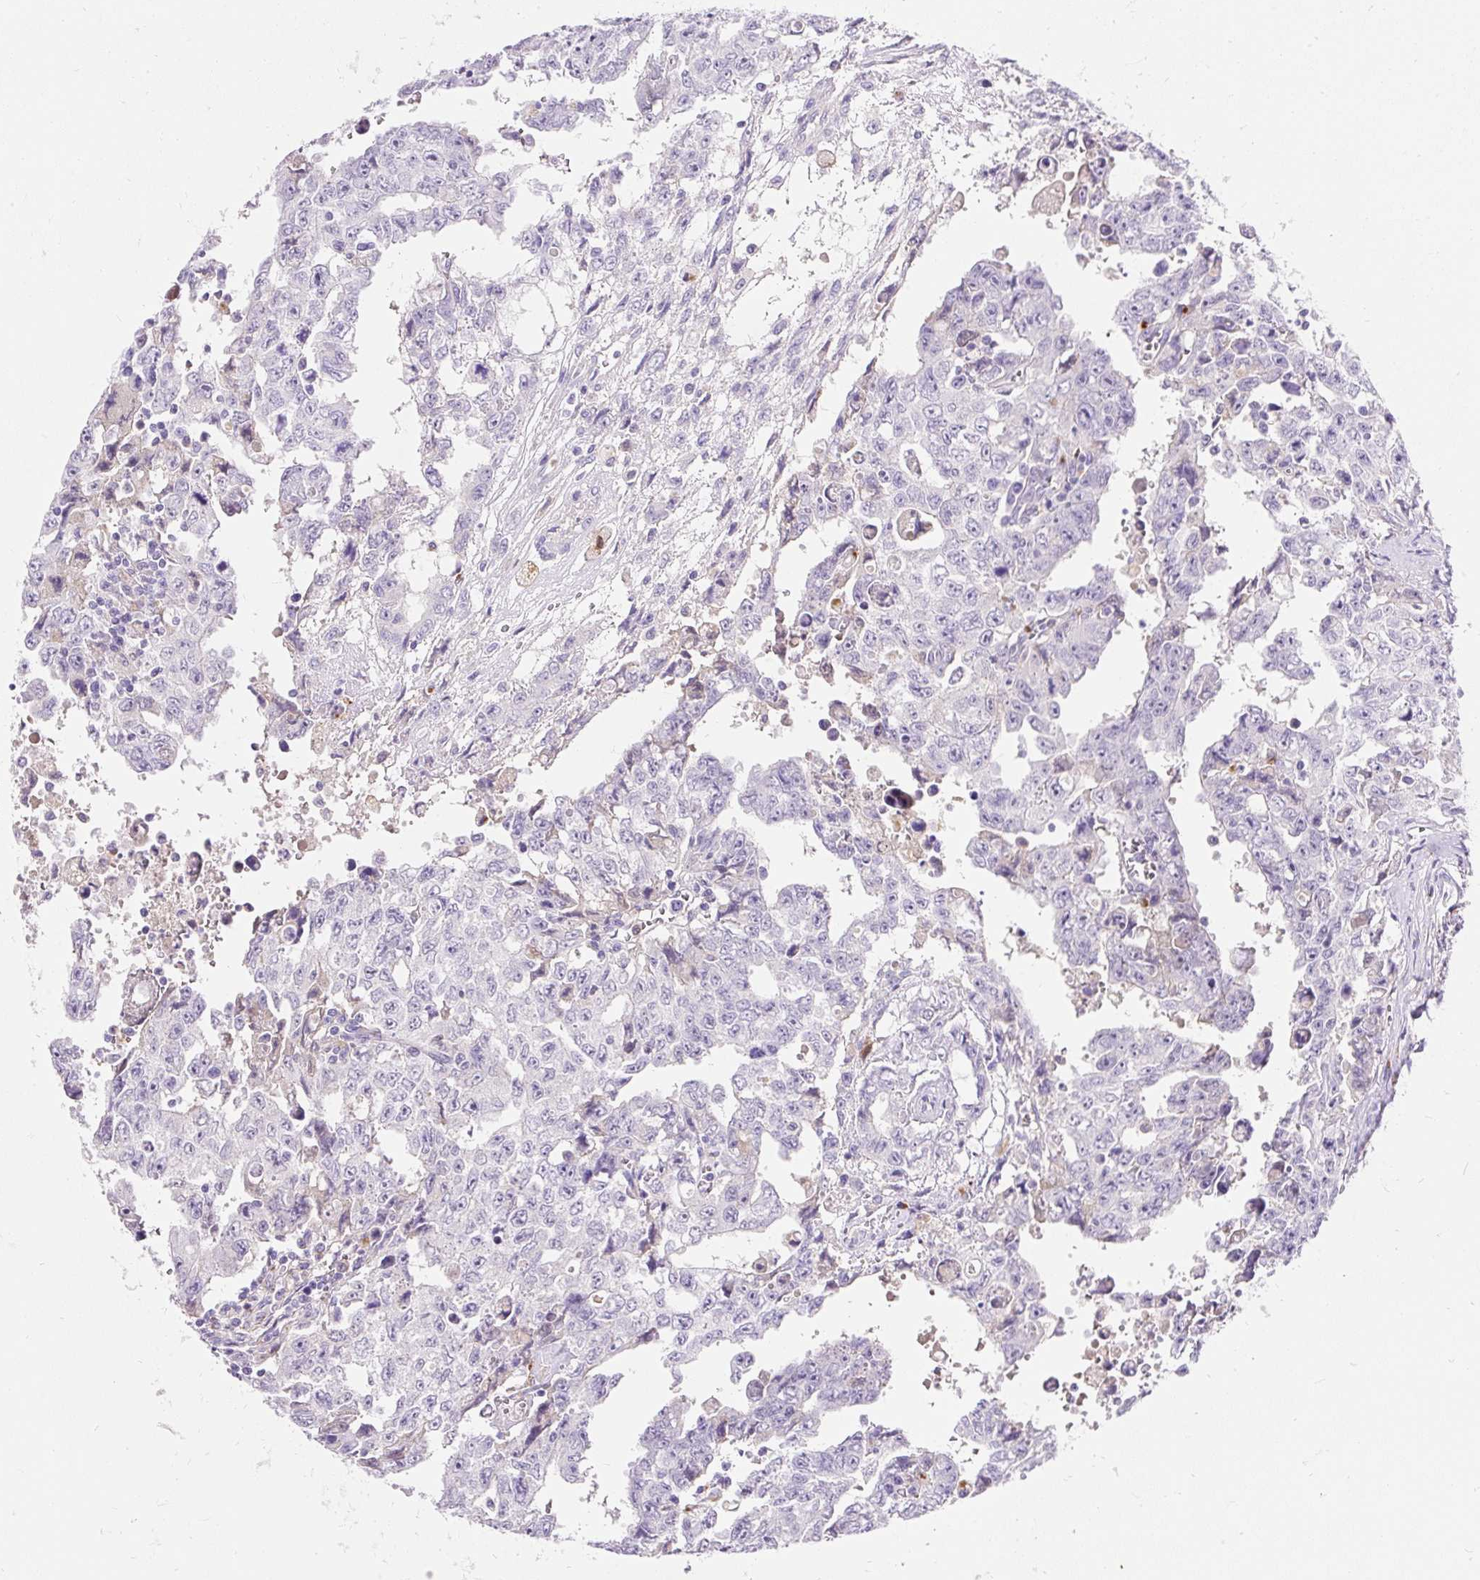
{"staining": {"intensity": "negative", "quantity": "none", "location": "none"}, "tissue": "testis cancer", "cell_type": "Tumor cells", "image_type": "cancer", "snomed": [{"axis": "morphology", "description": "Carcinoma, Embryonal, NOS"}, {"axis": "topography", "description": "Testis"}], "caption": "An immunohistochemistry (IHC) image of testis cancer (embryonal carcinoma) is shown. There is no staining in tumor cells of testis cancer (embryonal carcinoma).", "gene": "TMEM150C", "patient": {"sex": "male", "age": 24}}